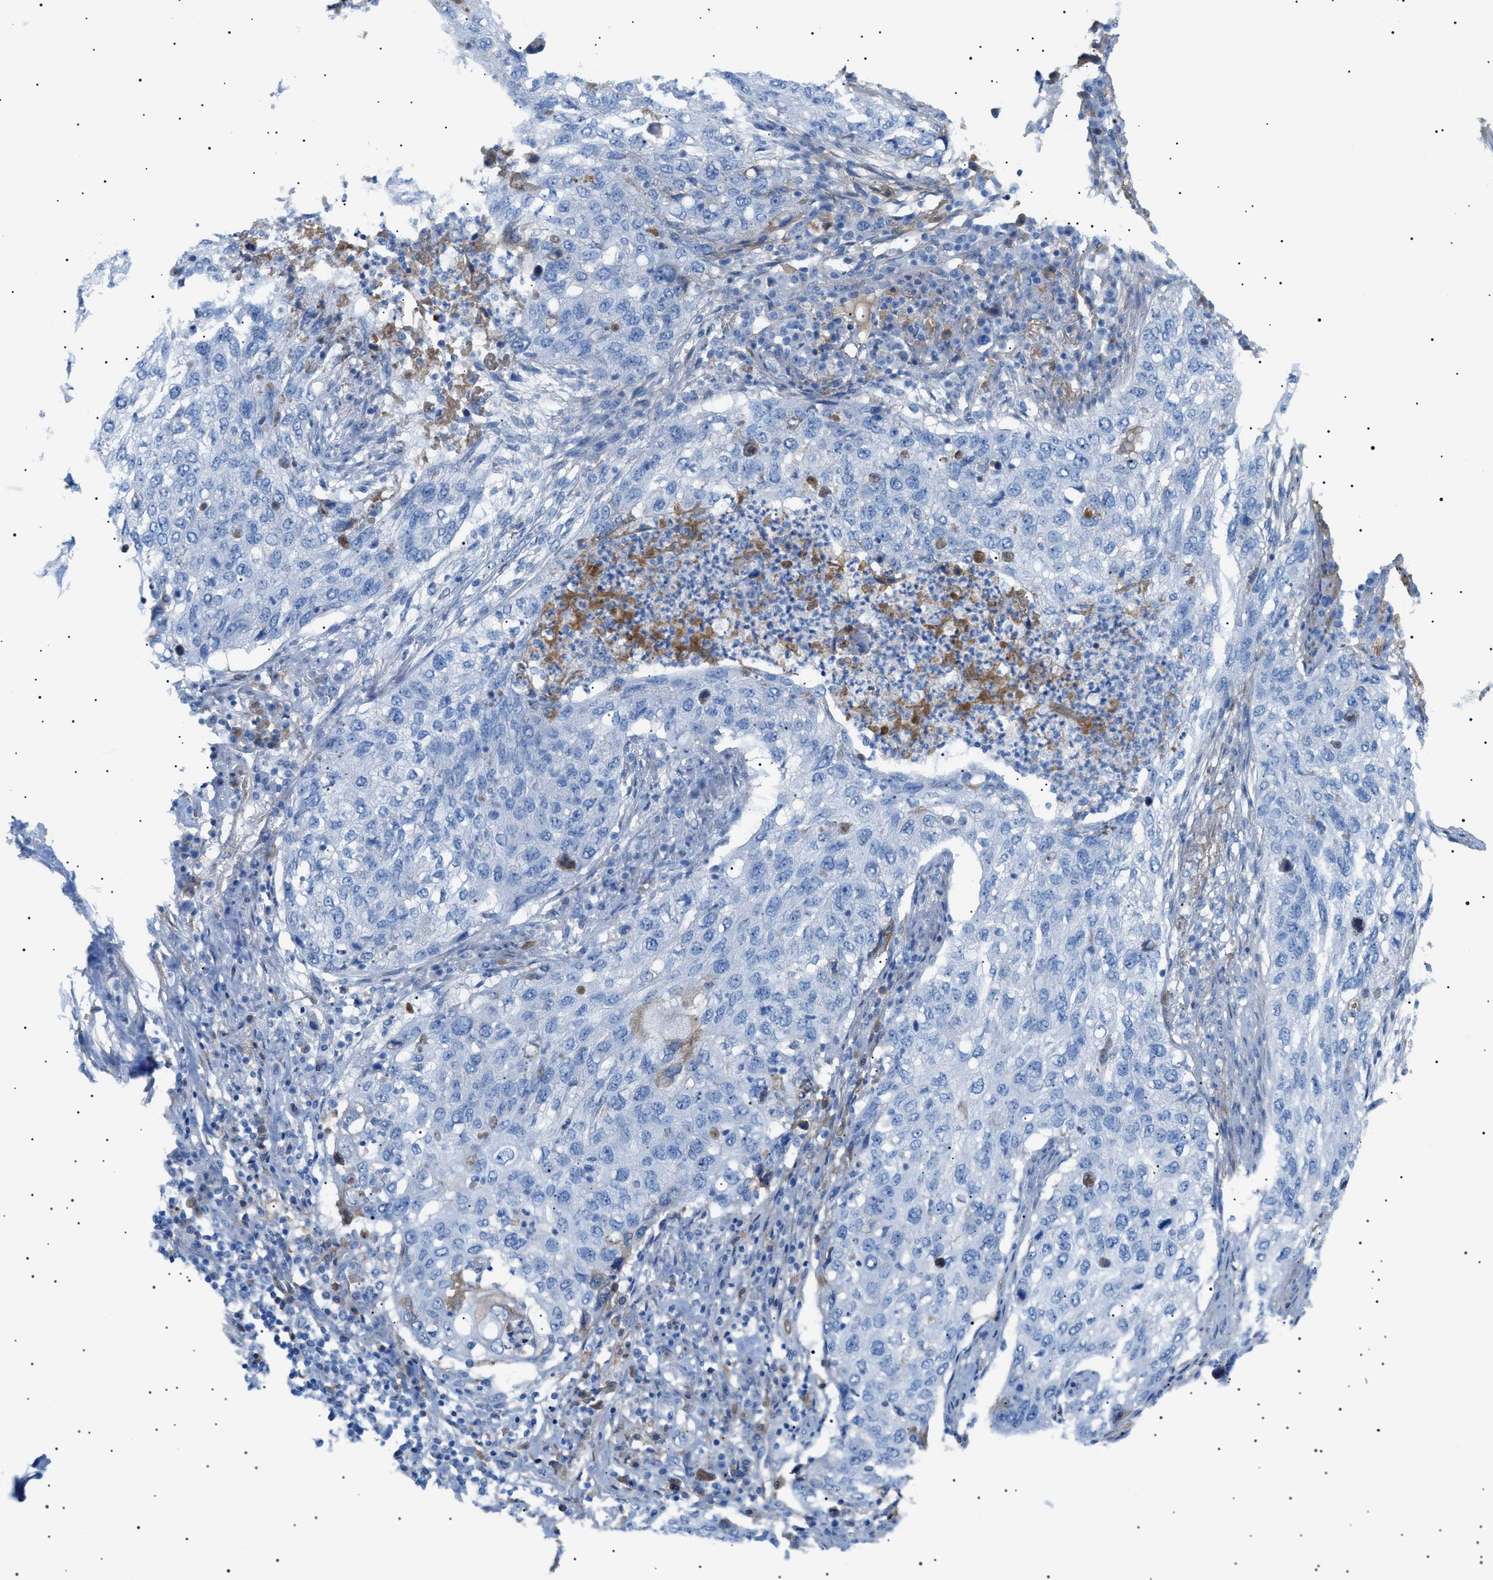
{"staining": {"intensity": "moderate", "quantity": "<25%", "location": "nuclear"}, "tissue": "lung cancer", "cell_type": "Tumor cells", "image_type": "cancer", "snomed": [{"axis": "morphology", "description": "Squamous cell carcinoma, NOS"}, {"axis": "topography", "description": "Lung"}], "caption": "This micrograph displays IHC staining of lung cancer (squamous cell carcinoma), with low moderate nuclear positivity in approximately <25% of tumor cells.", "gene": "LPA", "patient": {"sex": "female", "age": 63}}